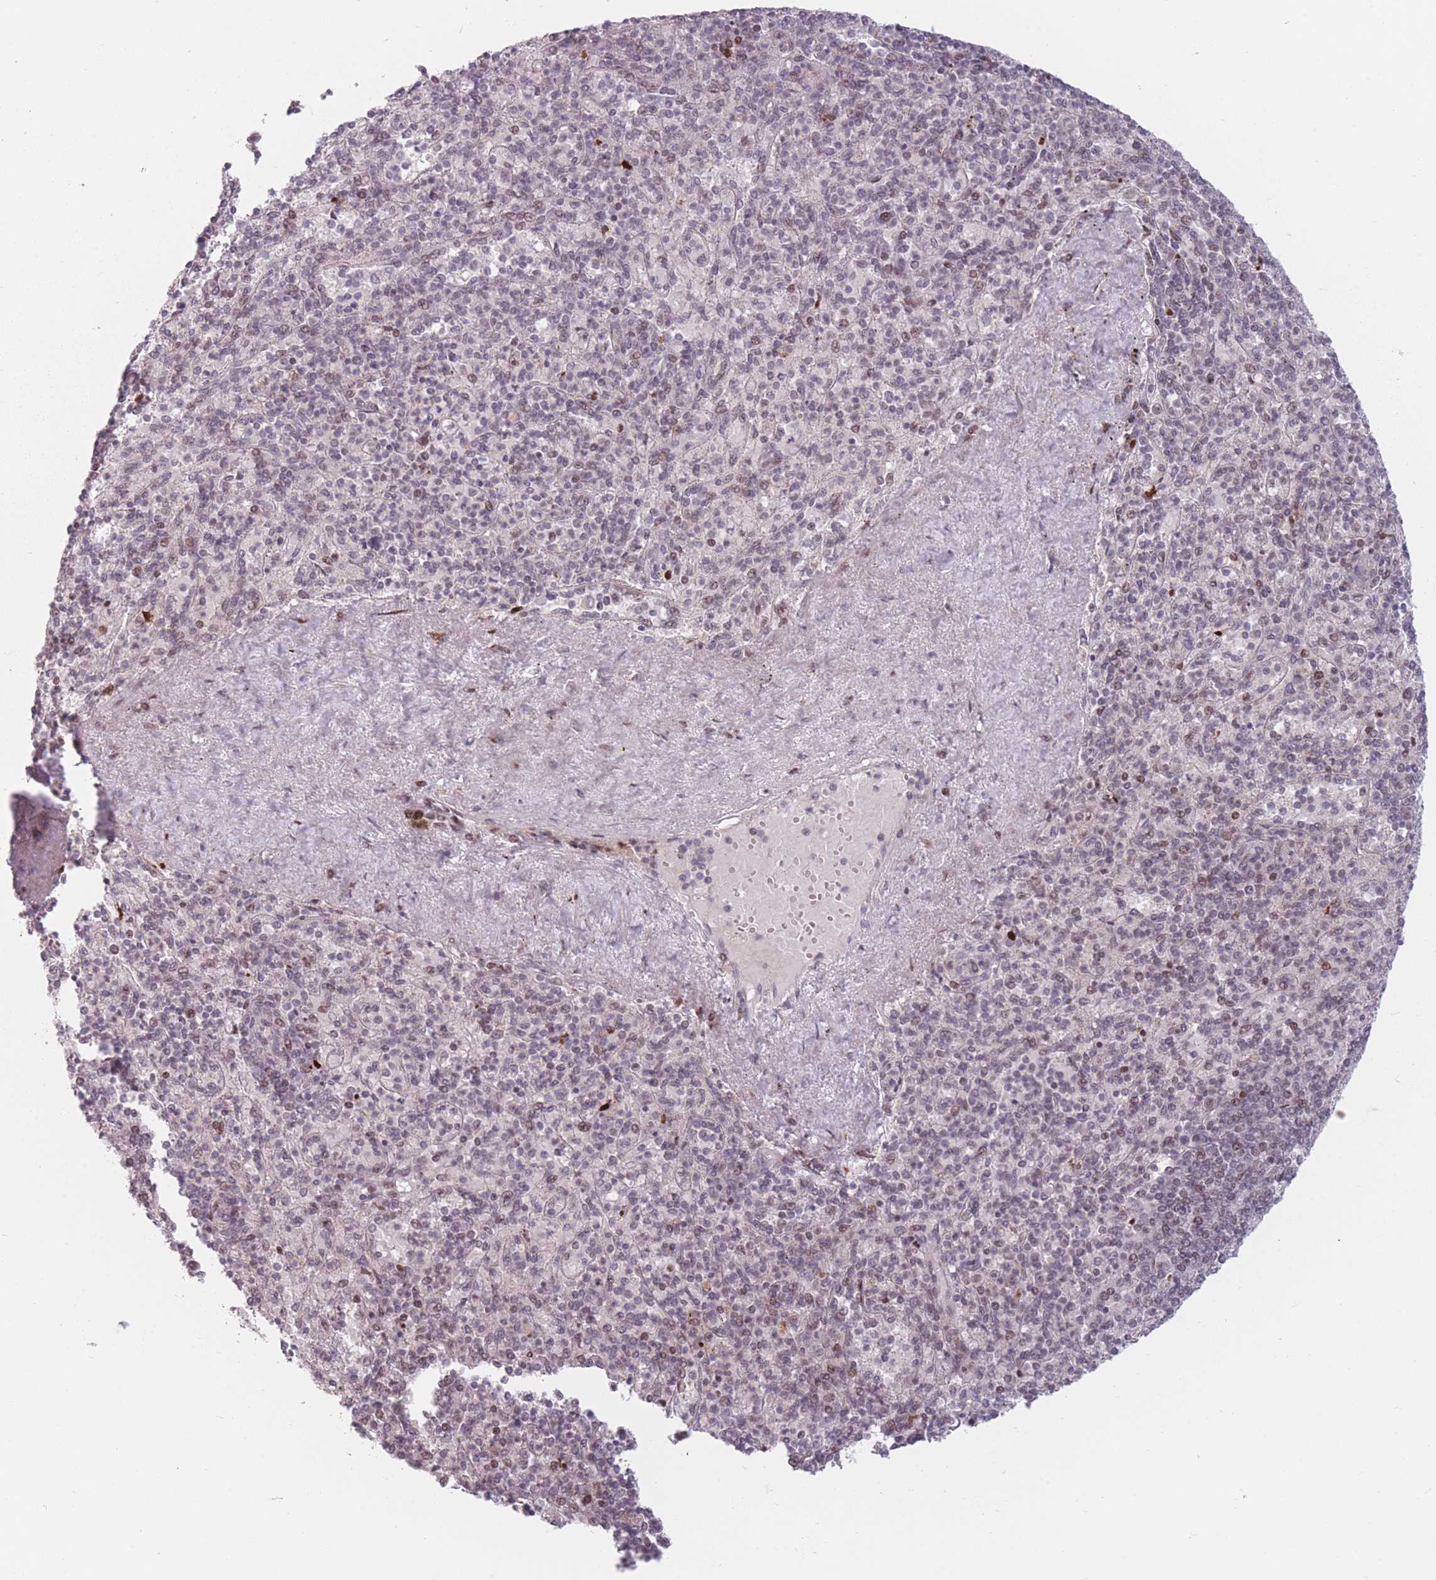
{"staining": {"intensity": "moderate", "quantity": "25%-75%", "location": "nuclear"}, "tissue": "spleen", "cell_type": "Cells in red pulp", "image_type": "normal", "snomed": [{"axis": "morphology", "description": "Normal tissue, NOS"}, {"axis": "topography", "description": "Spleen"}], "caption": "This histopathology image exhibits IHC staining of benign human spleen, with medium moderate nuclear expression in about 25%-75% of cells in red pulp.", "gene": "SUPT6H", "patient": {"sex": "male", "age": 82}}